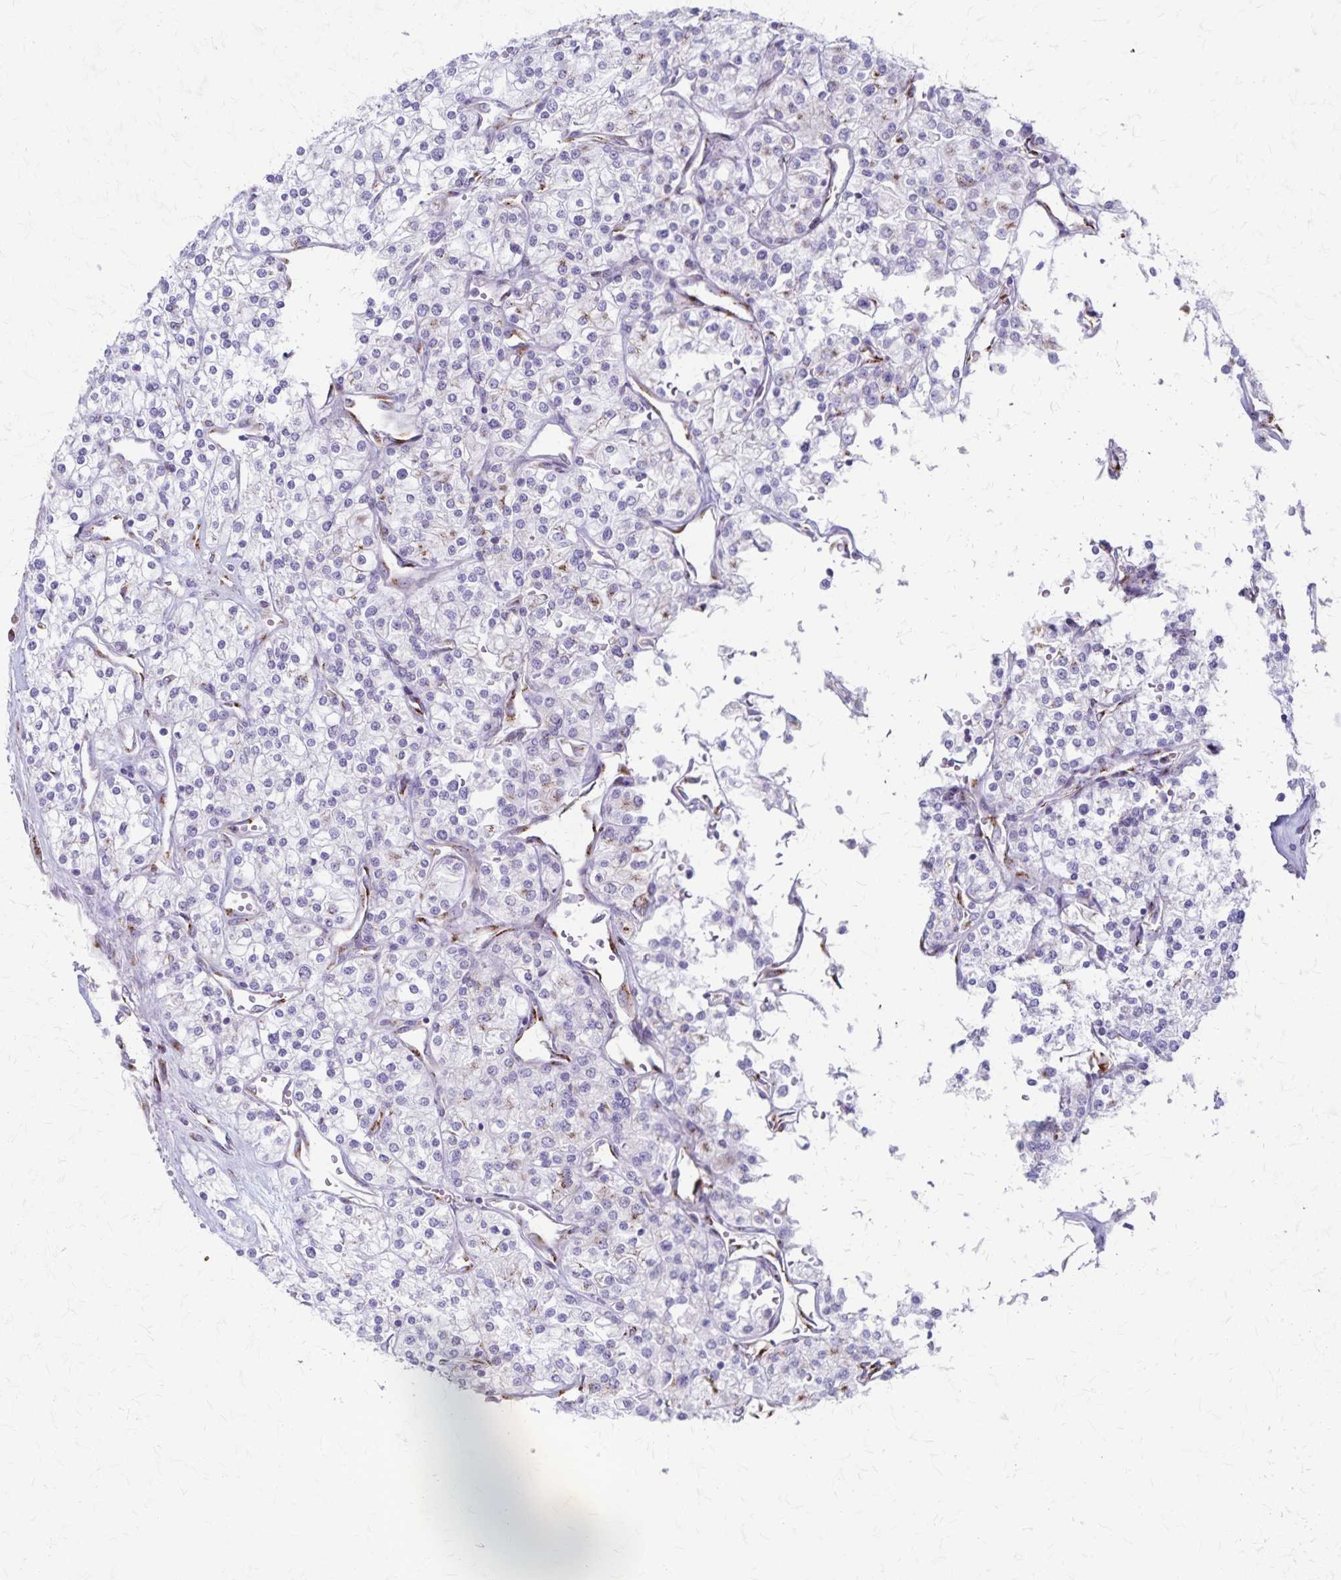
{"staining": {"intensity": "negative", "quantity": "none", "location": "none"}, "tissue": "renal cancer", "cell_type": "Tumor cells", "image_type": "cancer", "snomed": [{"axis": "morphology", "description": "Adenocarcinoma, NOS"}, {"axis": "topography", "description": "Kidney"}], "caption": "Renal adenocarcinoma stained for a protein using immunohistochemistry displays no positivity tumor cells.", "gene": "MCFD2", "patient": {"sex": "male", "age": 80}}